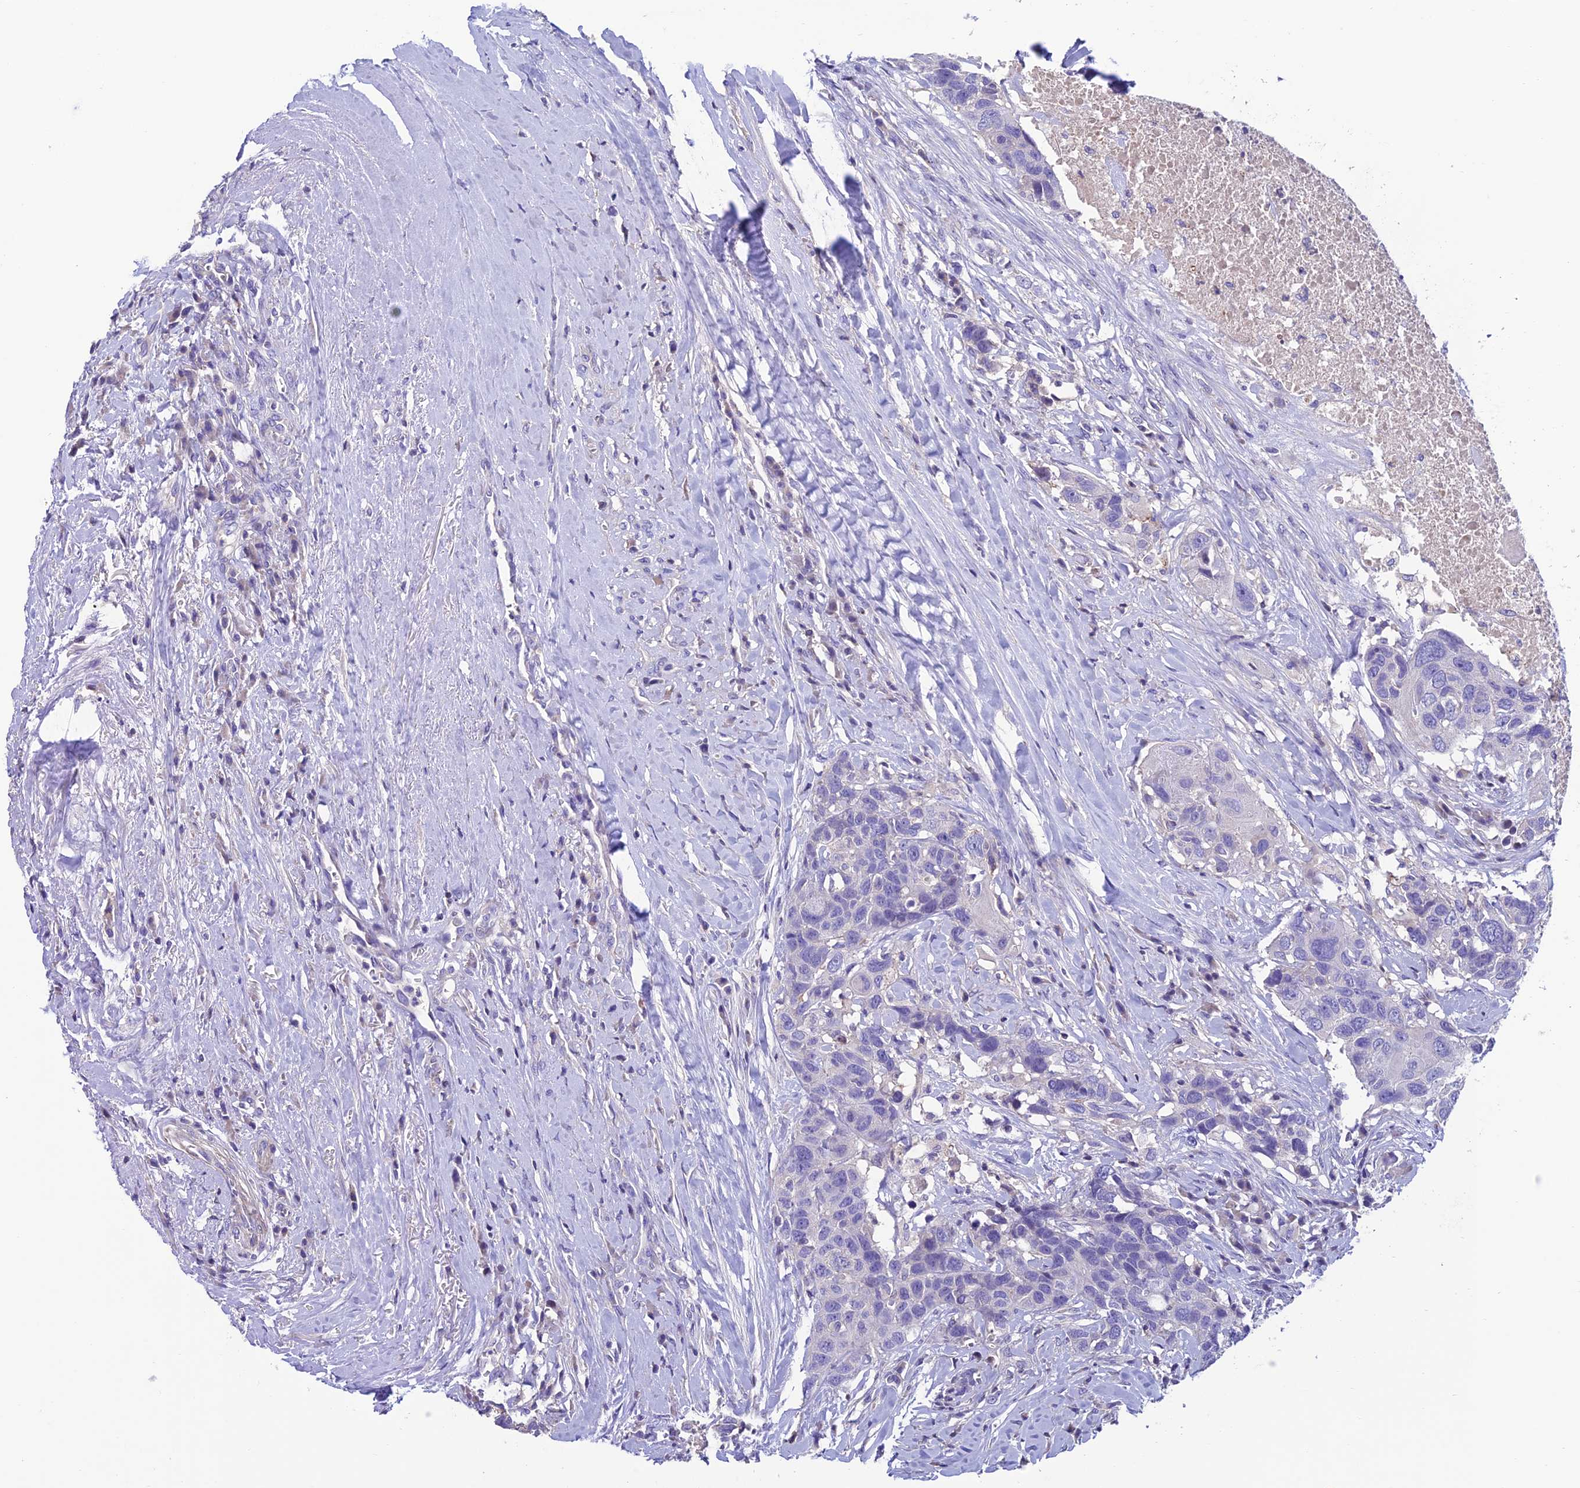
{"staining": {"intensity": "negative", "quantity": "none", "location": "none"}, "tissue": "head and neck cancer", "cell_type": "Tumor cells", "image_type": "cancer", "snomed": [{"axis": "morphology", "description": "Squamous cell carcinoma, NOS"}, {"axis": "topography", "description": "Head-Neck"}], "caption": "An immunohistochemistry (IHC) micrograph of head and neck cancer is shown. There is no staining in tumor cells of head and neck cancer.", "gene": "FAM178B", "patient": {"sex": "male", "age": 66}}